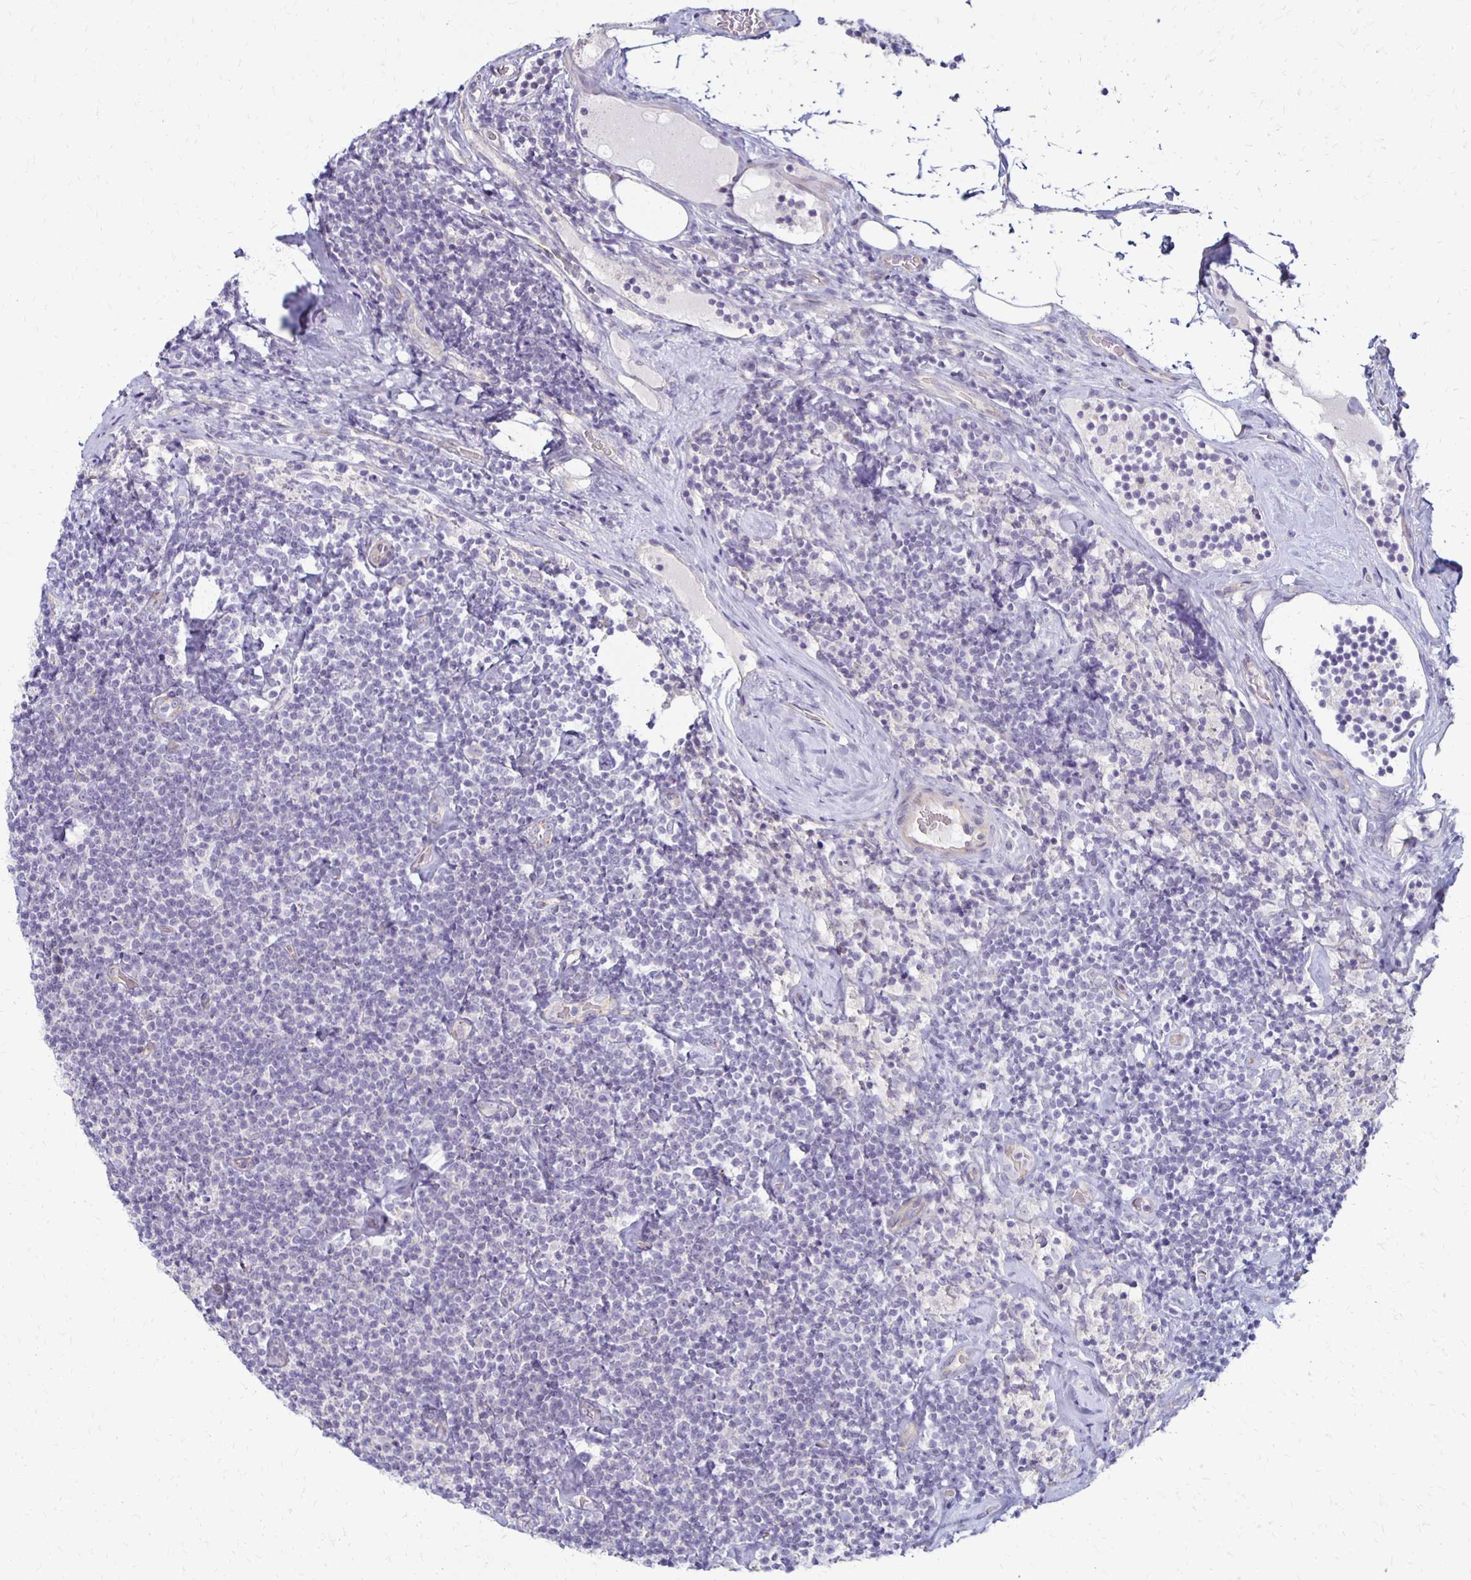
{"staining": {"intensity": "negative", "quantity": "none", "location": "none"}, "tissue": "lymphoma", "cell_type": "Tumor cells", "image_type": "cancer", "snomed": [{"axis": "morphology", "description": "Malignant lymphoma, non-Hodgkin's type, Low grade"}, {"axis": "topography", "description": "Lymph node"}], "caption": "A high-resolution image shows immunohistochemistry staining of malignant lymphoma, non-Hodgkin's type (low-grade), which reveals no significant expression in tumor cells.", "gene": "KATNBL1", "patient": {"sex": "male", "age": 81}}